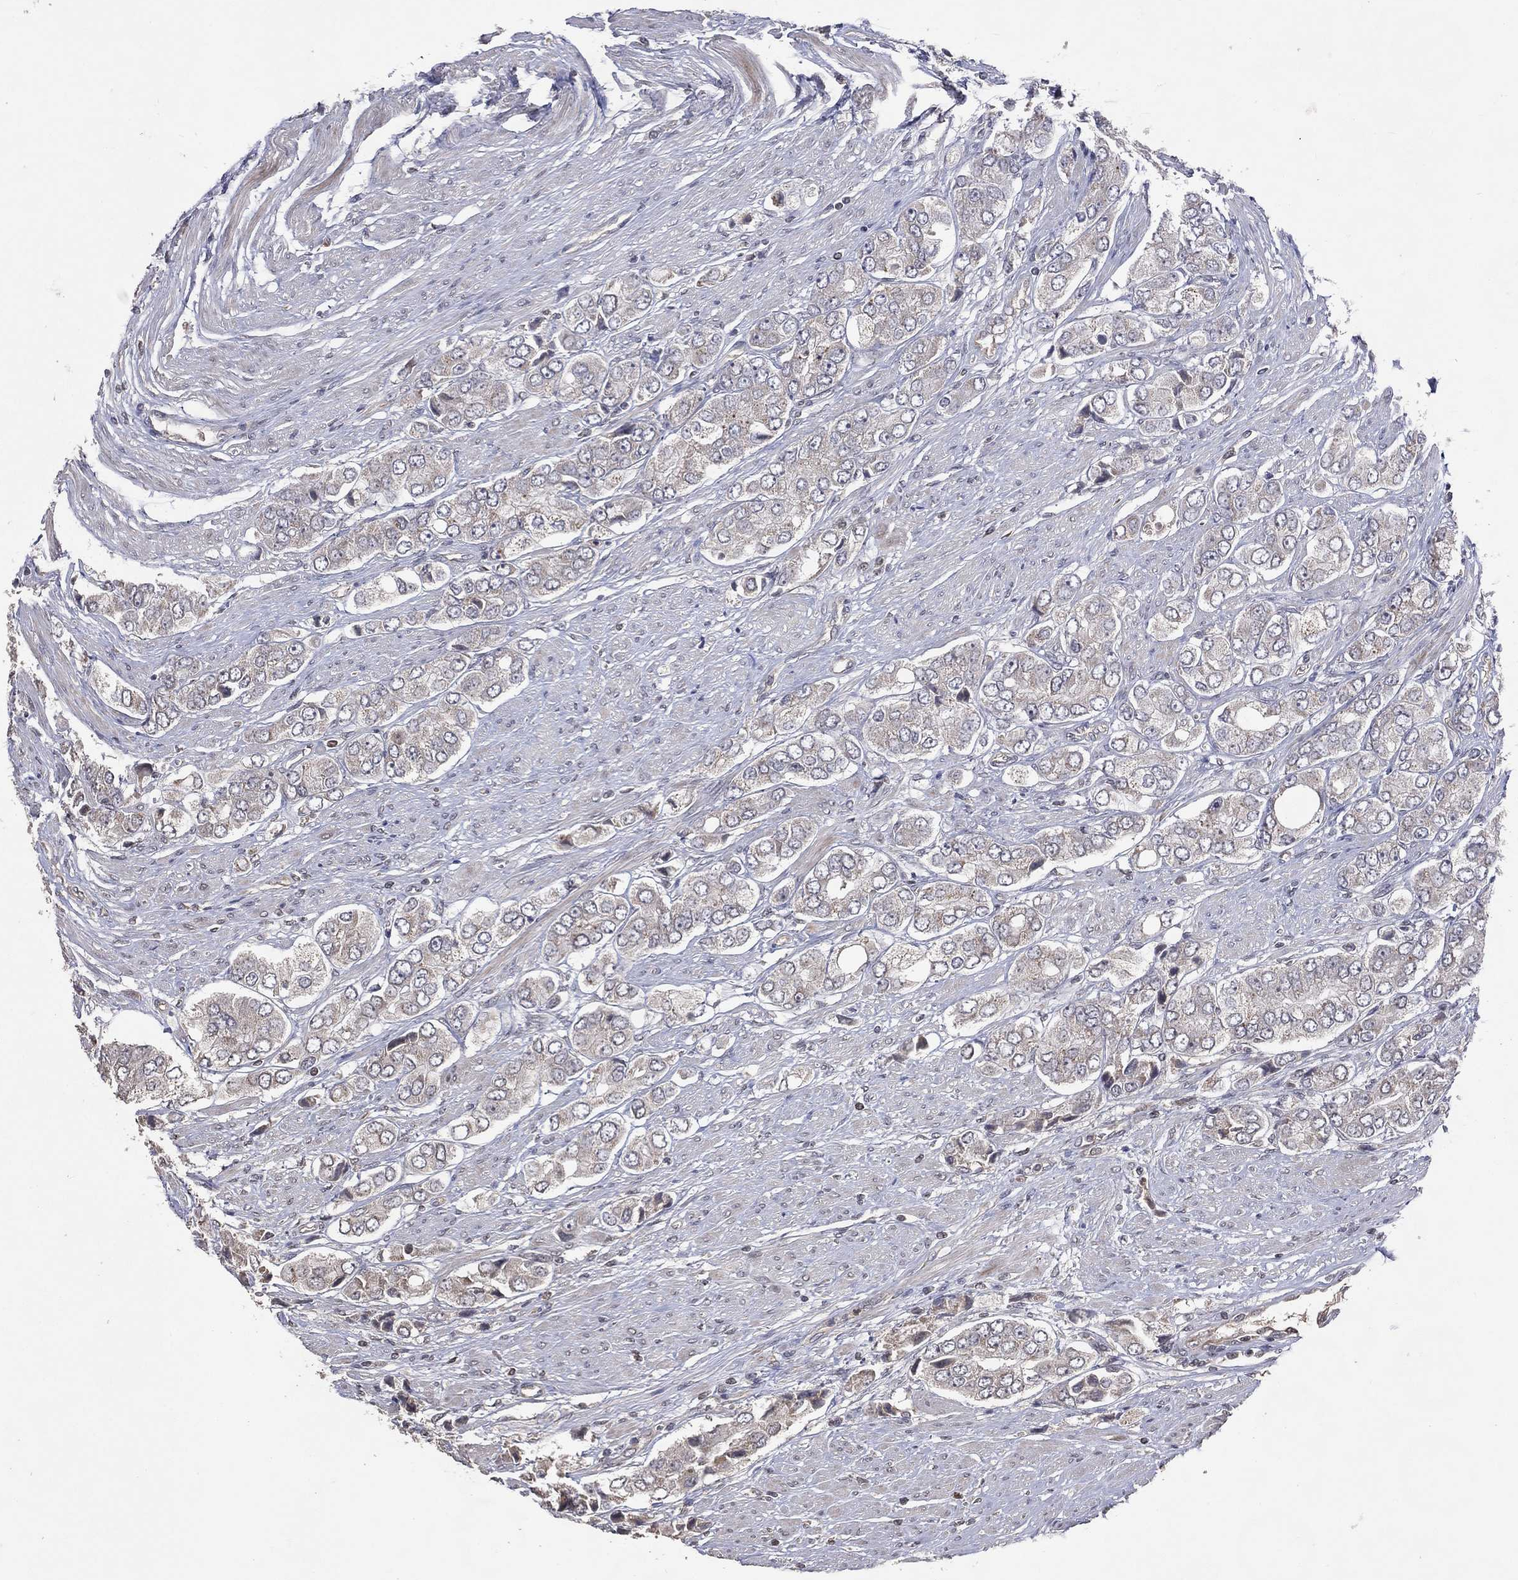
{"staining": {"intensity": "negative", "quantity": "none", "location": "none"}, "tissue": "prostate cancer", "cell_type": "Tumor cells", "image_type": "cancer", "snomed": [{"axis": "morphology", "description": "Adenocarcinoma, Low grade"}, {"axis": "topography", "description": "Prostate"}], "caption": "Prostate cancer (adenocarcinoma (low-grade)) stained for a protein using immunohistochemistry (IHC) reveals no positivity tumor cells.", "gene": "DNAH7", "patient": {"sex": "male", "age": 69}}